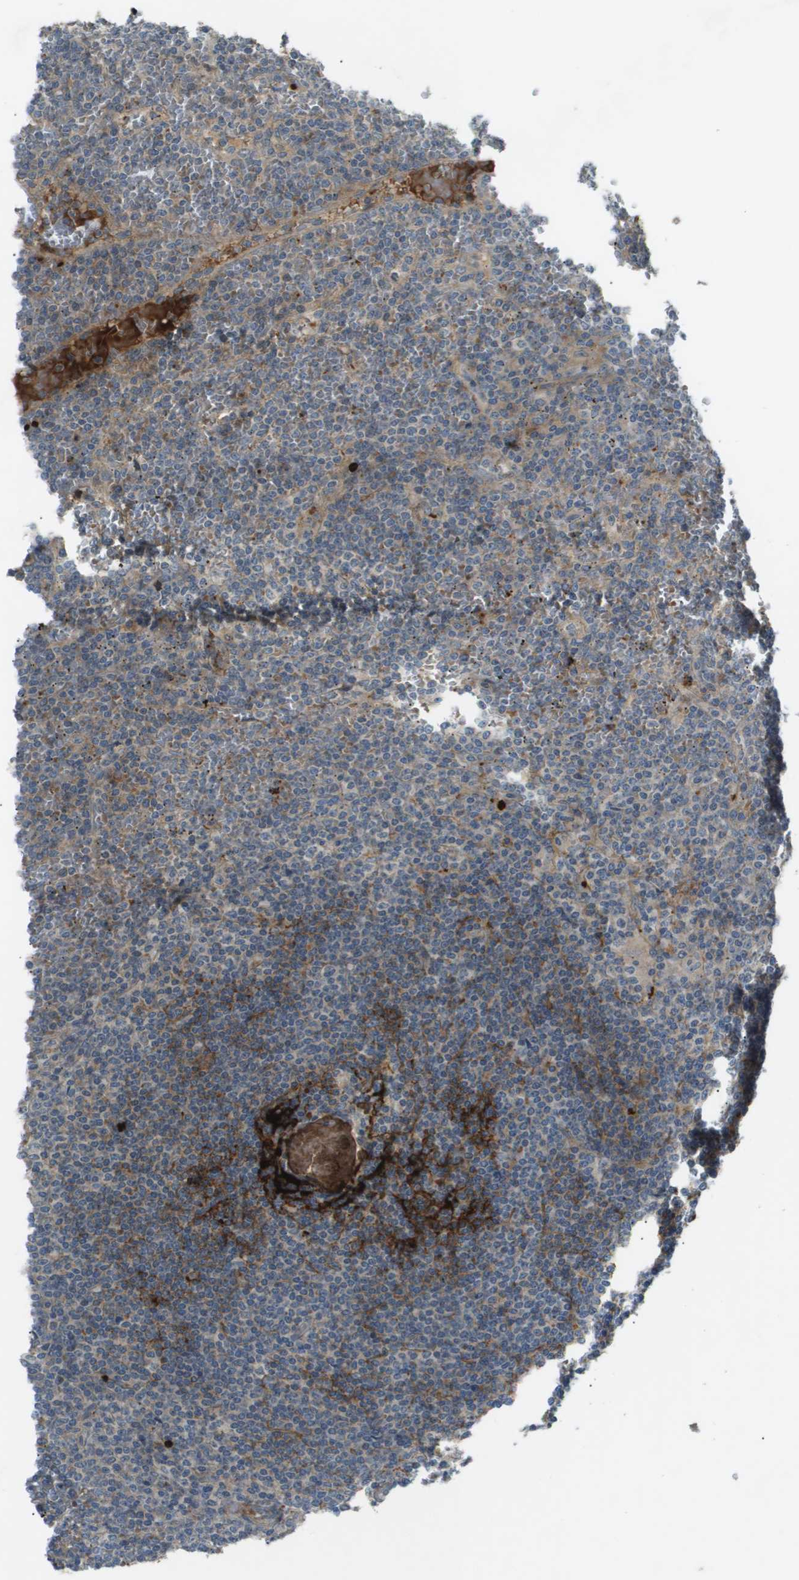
{"staining": {"intensity": "weak", "quantity": "<25%", "location": "cytoplasmic/membranous"}, "tissue": "lymphoma", "cell_type": "Tumor cells", "image_type": "cancer", "snomed": [{"axis": "morphology", "description": "Malignant lymphoma, non-Hodgkin's type, Low grade"}, {"axis": "topography", "description": "Spleen"}], "caption": "Immunohistochemical staining of lymphoma displays no significant staining in tumor cells. (DAB immunohistochemistry with hematoxylin counter stain).", "gene": "VTN", "patient": {"sex": "female", "age": 19}}